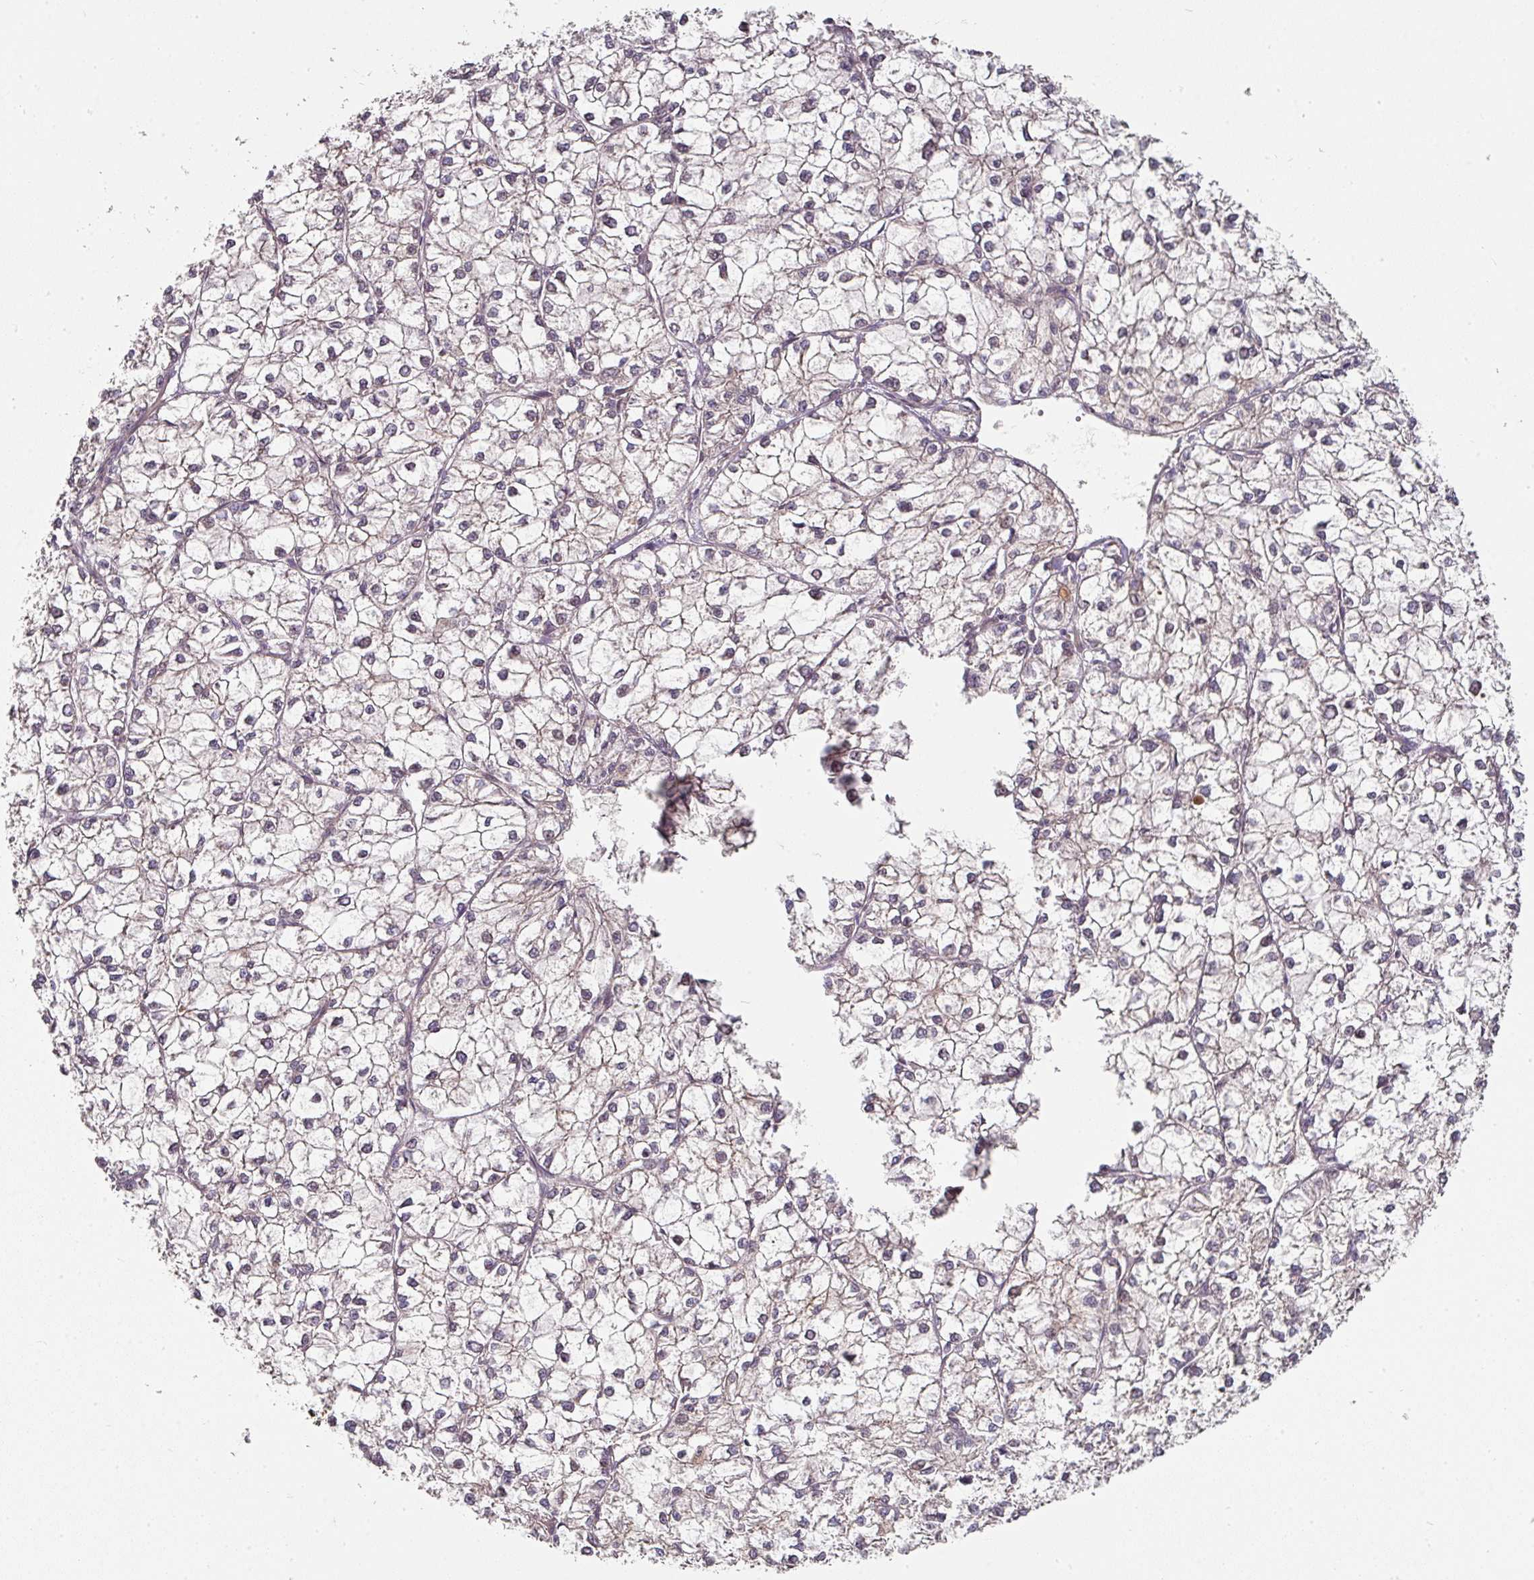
{"staining": {"intensity": "negative", "quantity": "none", "location": "none"}, "tissue": "liver cancer", "cell_type": "Tumor cells", "image_type": "cancer", "snomed": [{"axis": "morphology", "description": "Carcinoma, Hepatocellular, NOS"}, {"axis": "topography", "description": "Liver"}], "caption": "This is a histopathology image of immunohistochemistry staining of liver cancer, which shows no staining in tumor cells.", "gene": "MAP2K2", "patient": {"sex": "female", "age": 43}}